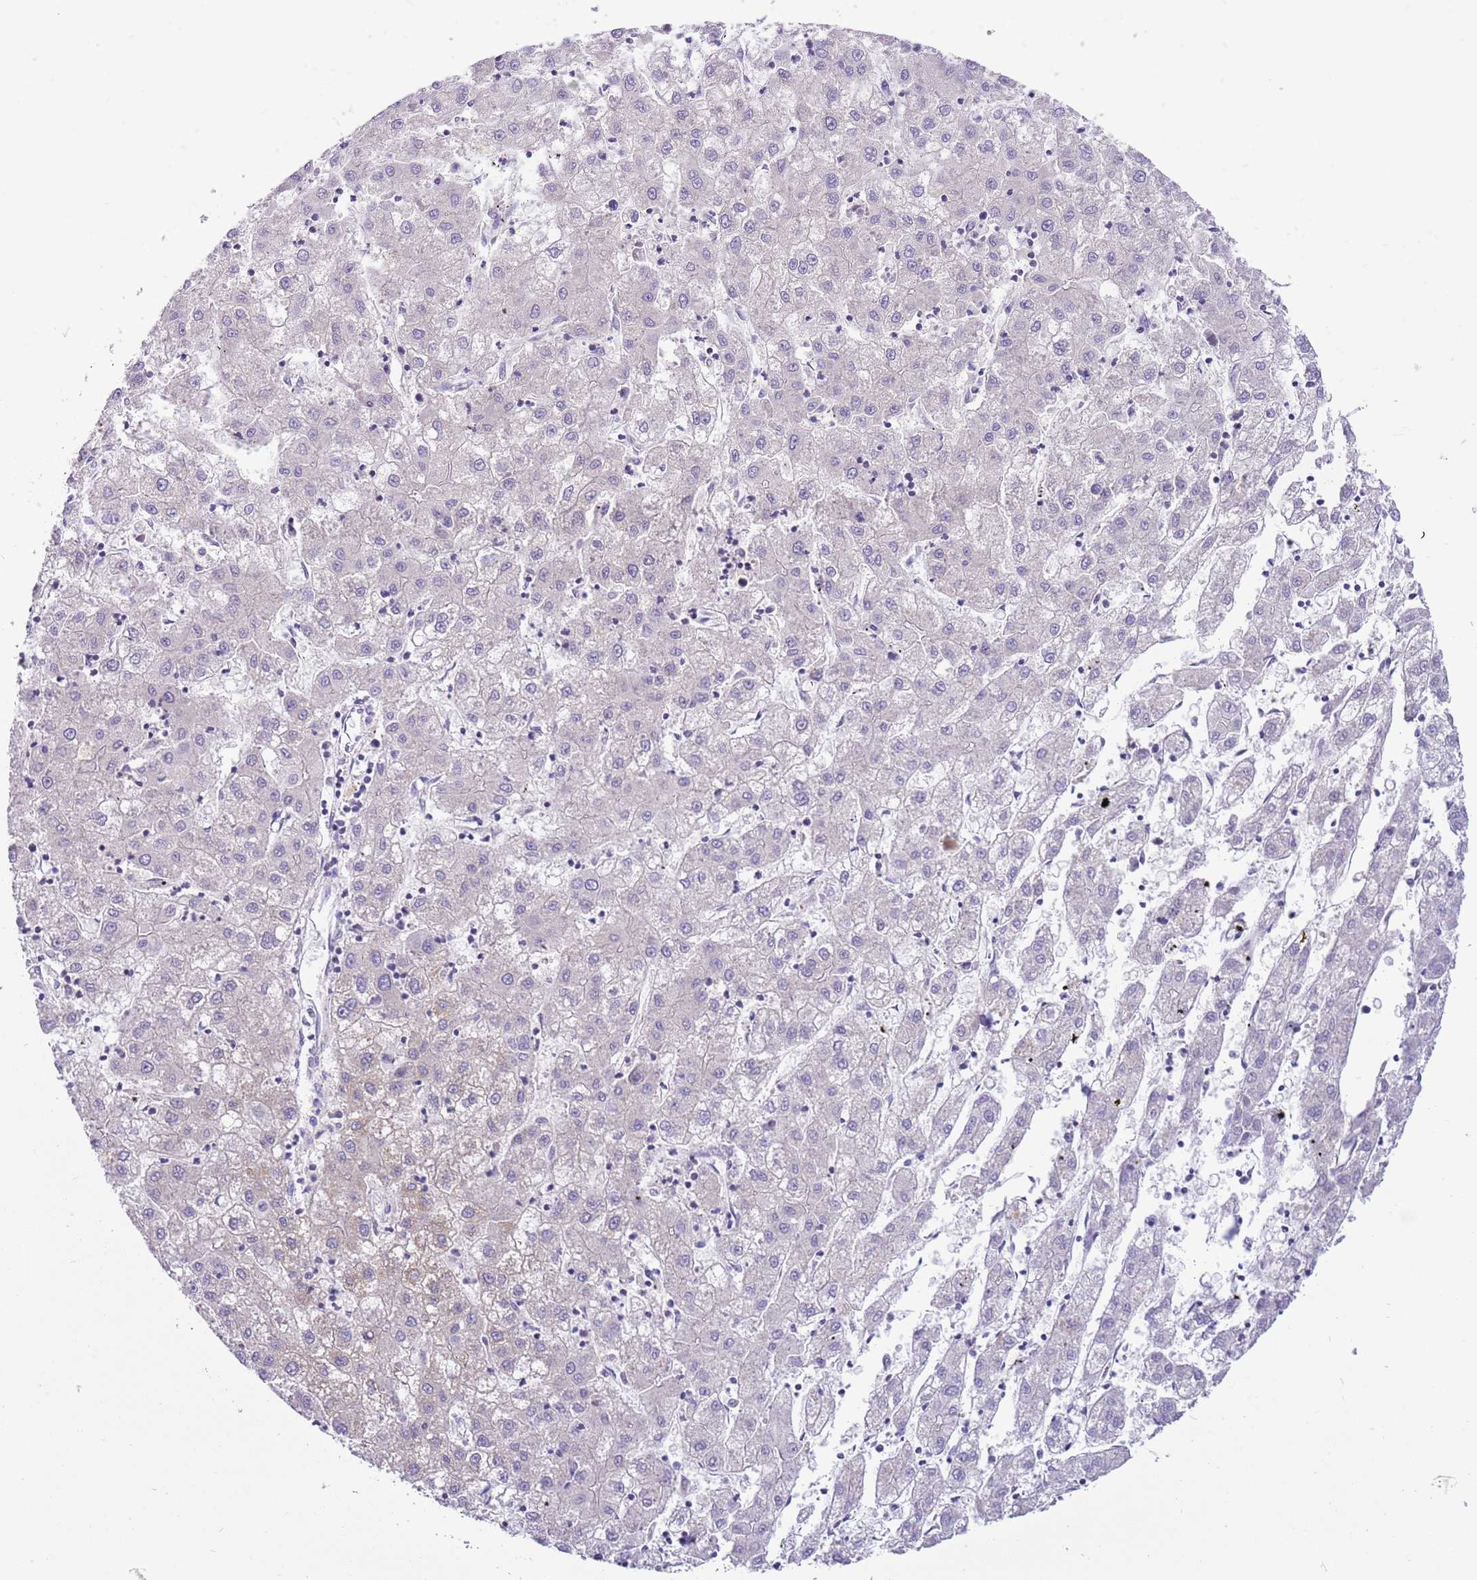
{"staining": {"intensity": "negative", "quantity": "none", "location": "none"}, "tissue": "liver cancer", "cell_type": "Tumor cells", "image_type": "cancer", "snomed": [{"axis": "morphology", "description": "Carcinoma, Hepatocellular, NOS"}, {"axis": "topography", "description": "Liver"}], "caption": "This is an immunohistochemistry (IHC) image of human liver hepatocellular carcinoma. There is no expression in tumor cells.", "gene": "GLCE", "patient": {"sex": "male", "age": 72}}